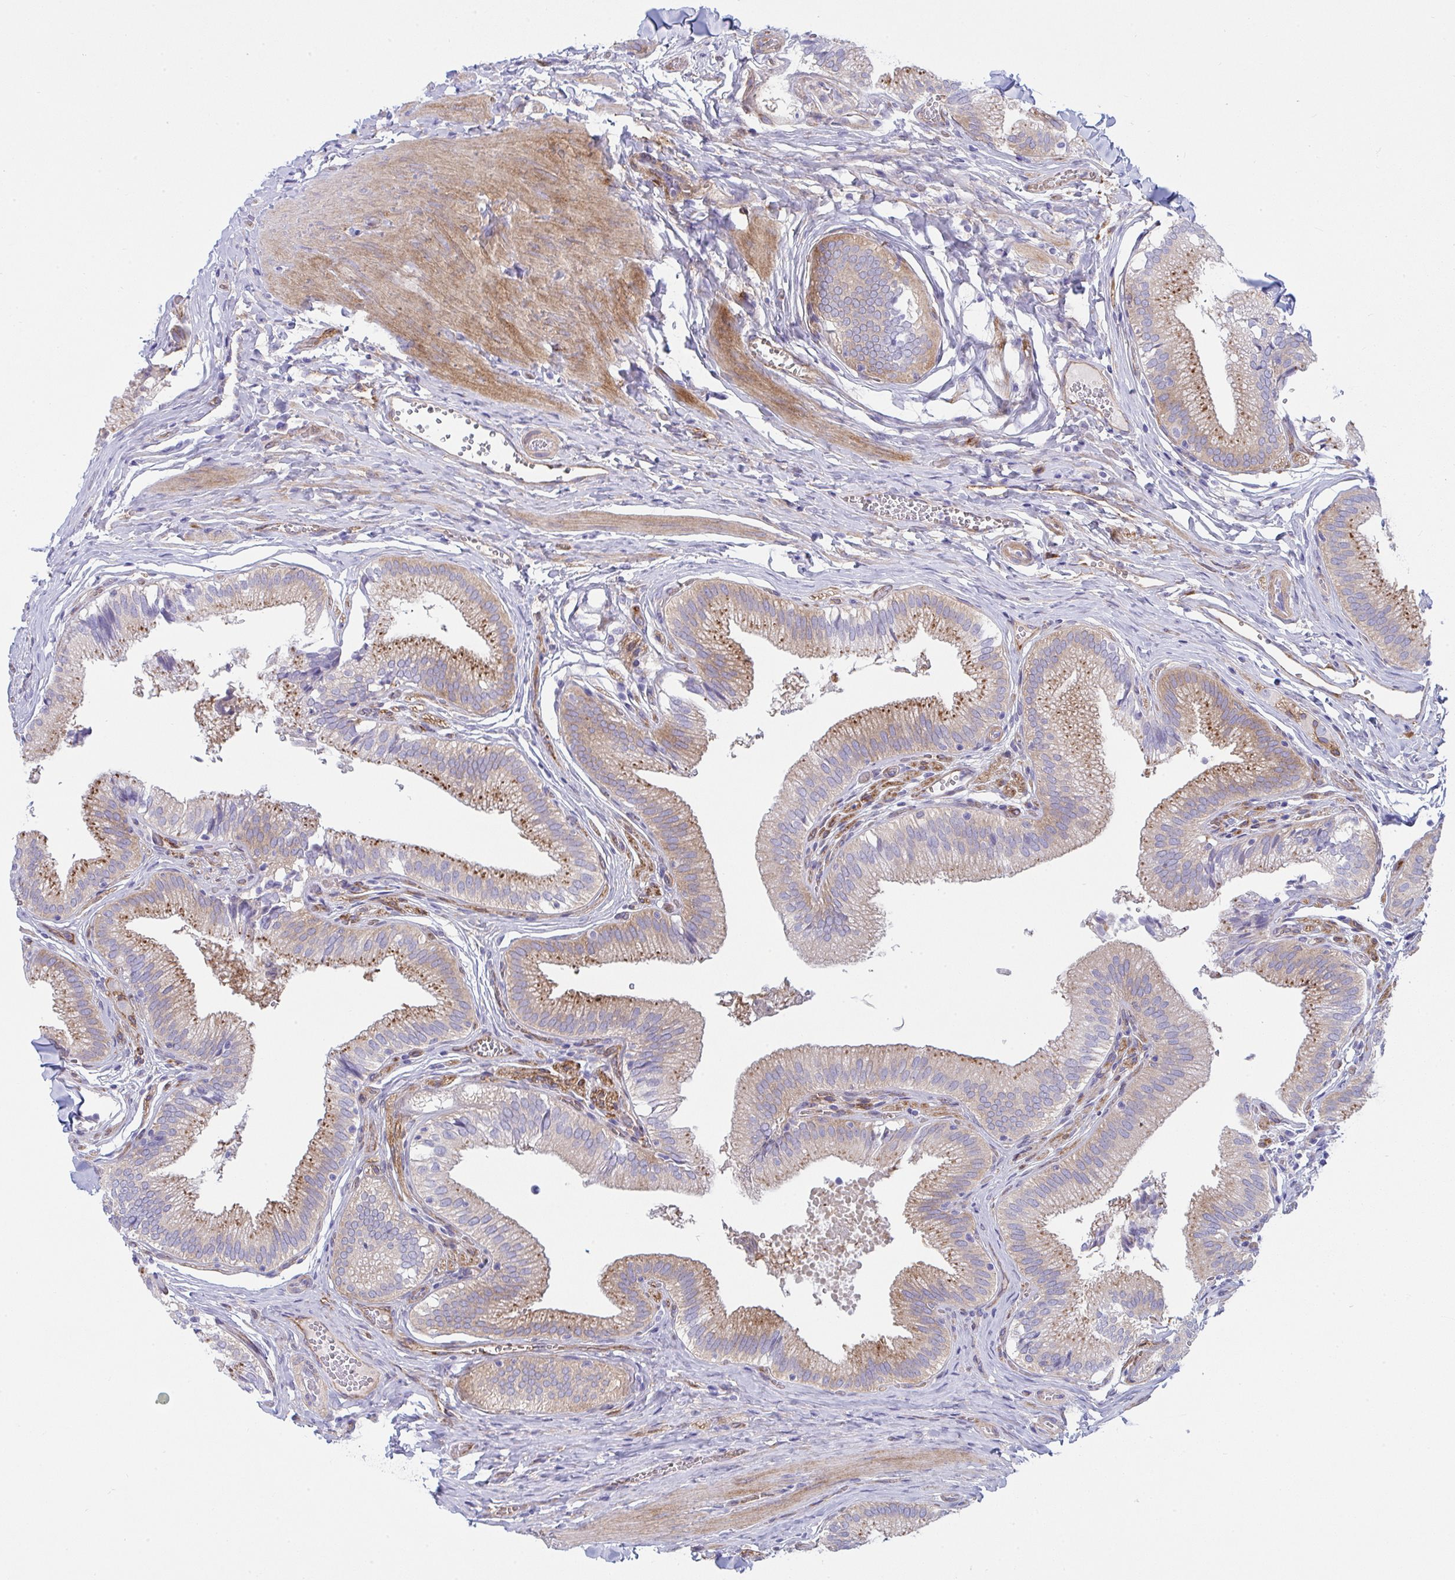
{"staining": {"intensity": "moderate", "quantity": ">75%", "location": "cytoplasmic/membranous"}, "tissue": "gallbladder", "cell_type": "Glandular cells", "image_type": "normal", "snomed": [{"axis": "morphology", "description": "Normal tissue, NOS"}, {"axis": "topography", "description": "Gallbladder"}, {"axis": "topography", "description": "Peripheral nerve tissue"}], "caption": "Immunohistochemical staining of benign human gallbladder displays moderate cytoplasmic/membranous protein positivity in about >75% of glandular cells.", "gene": "GAB1", "patient": {"sex": "male", "age": 17}}